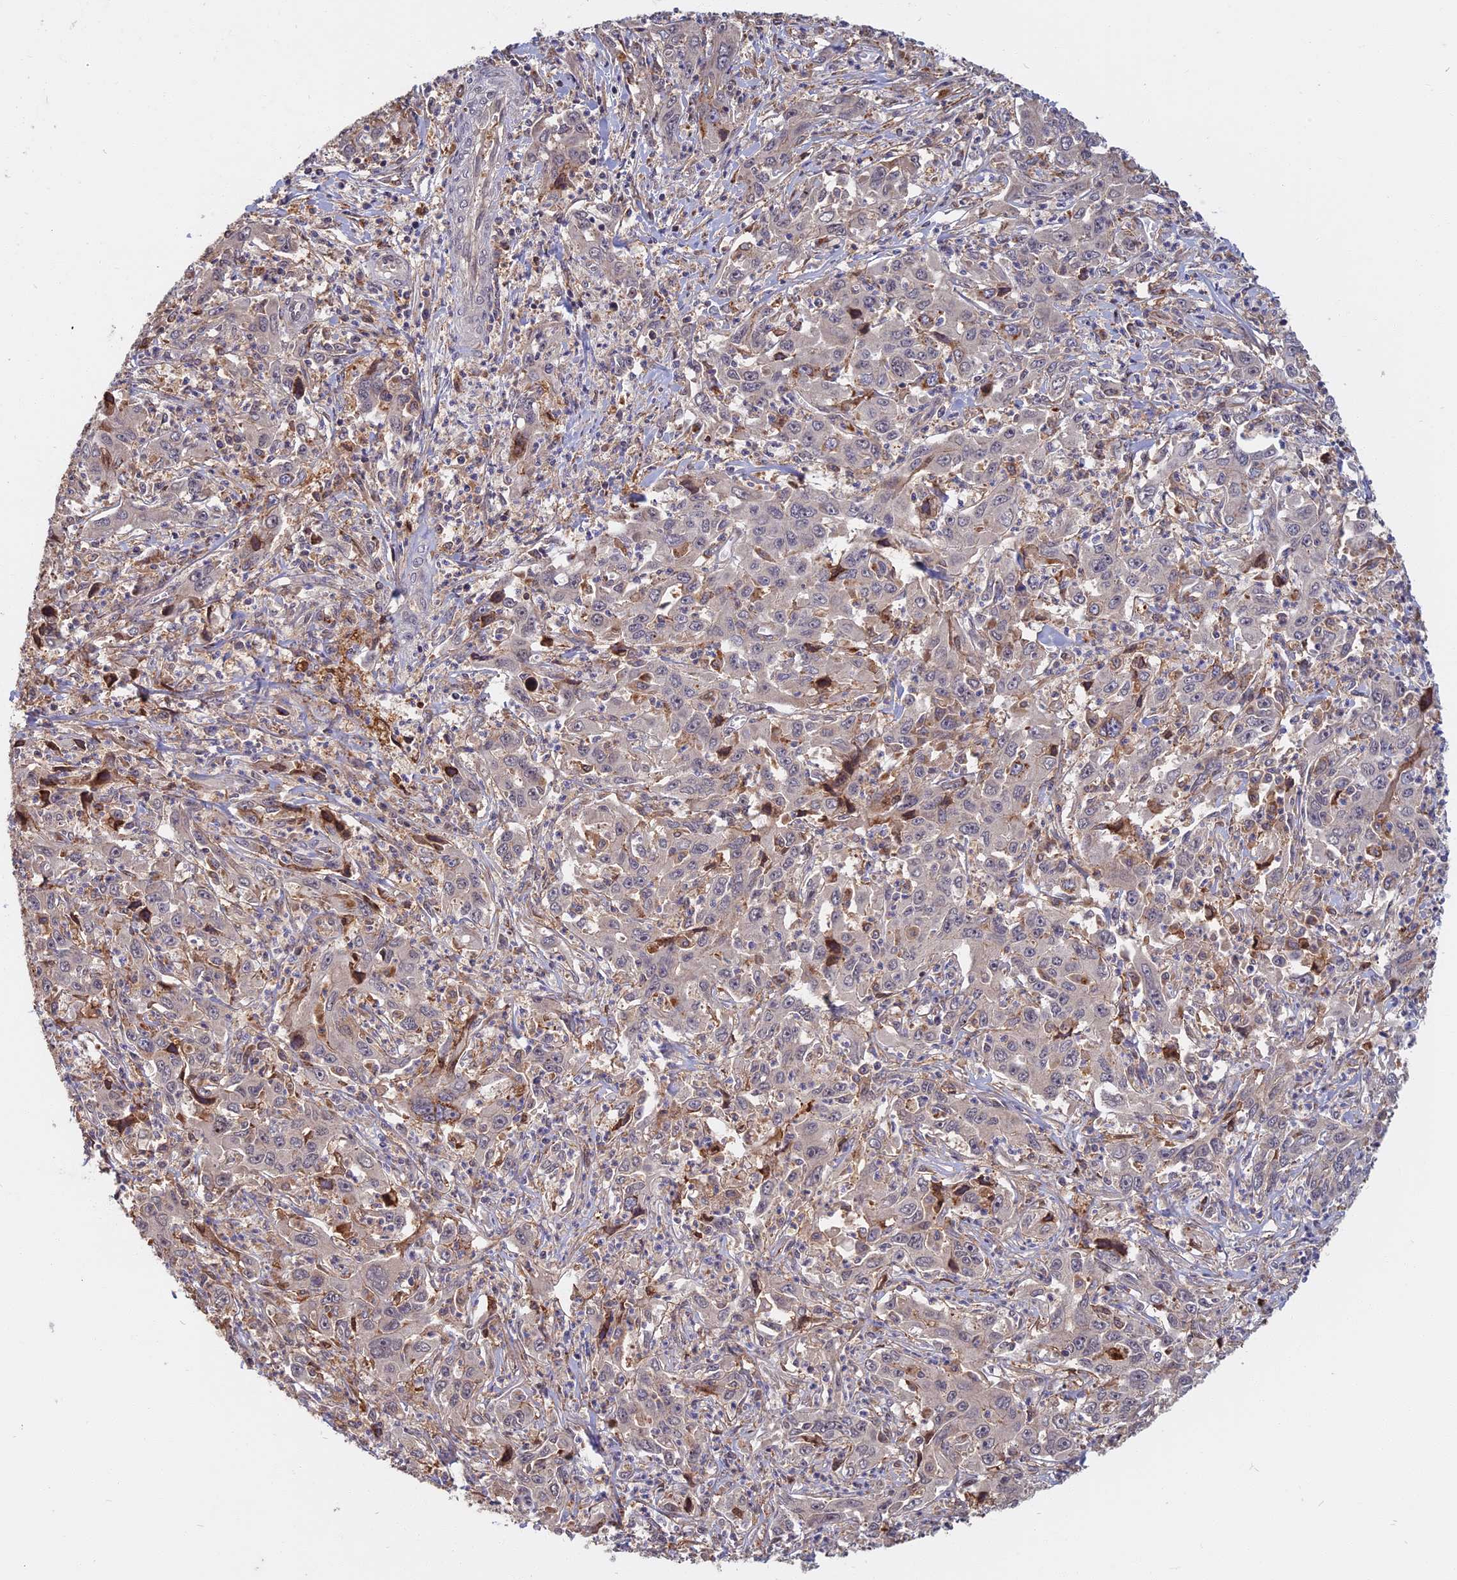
{"staining": {"intensity": "negative", "quantity": "none", "location": "none"}, "tissue": "liver cancer", "cell_type": "Tumor cells", "image_type": "cancer", "snomed": [{"axis": "morphology", "description": "Carcinoma, Hepatocellular, NOS"}, {"axis": "topography", "description": "Liver"}], "caption": "Protein analysis of liver cancer displays no significant positivity in tumor cells. (DAB (3,3'-diaminobenzidine) immunohistochemistry (IHC) visualized using brightfield microscopy, high magnification).", "gene": "SPG11", "patient": {"sex": "male", "age": 63}}